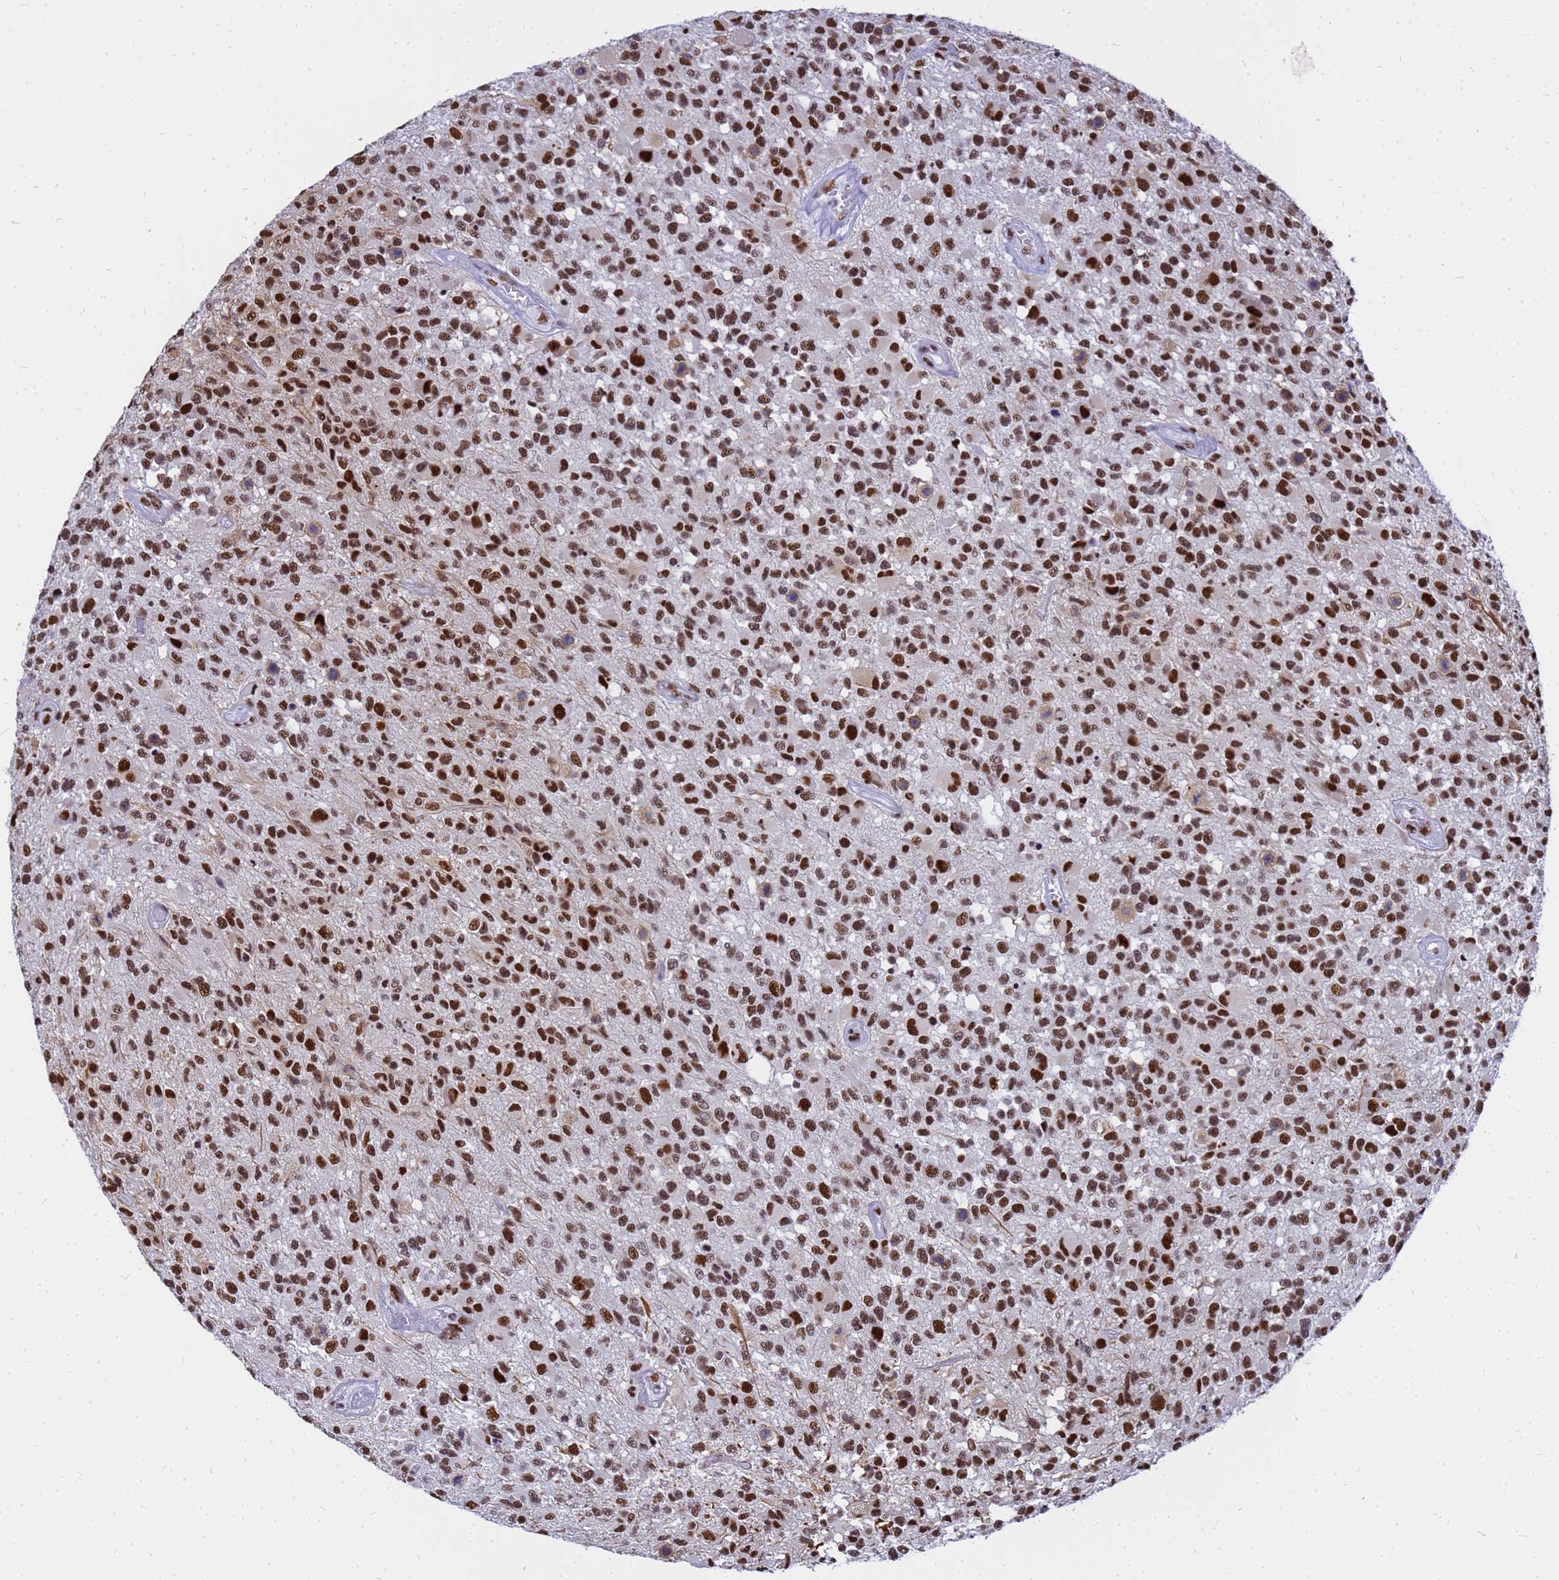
{"staining": {"intensity": "strong", "quantity": ">75%", "location": "nuclear"}, "tissue": "glioma", "cell_type": "Tumor cells", "image_type": "cancer", "snomed": [{"axis": "morphology", "description": "Glioma, malignant, High grade"}, {"axis": "morphology", "description": "Glioblastoma, NOS"}, {"axis": "topography", "description": "Brain"}], "caption": "Tumor cells reveal high levels of strong nuclear expression in approximately >75% of cells in human glioma. (Brightfield microscopy of DAB IHC at high magnification).", "gene": "SART3", "patient": {"sex": "male", "age": 60}}